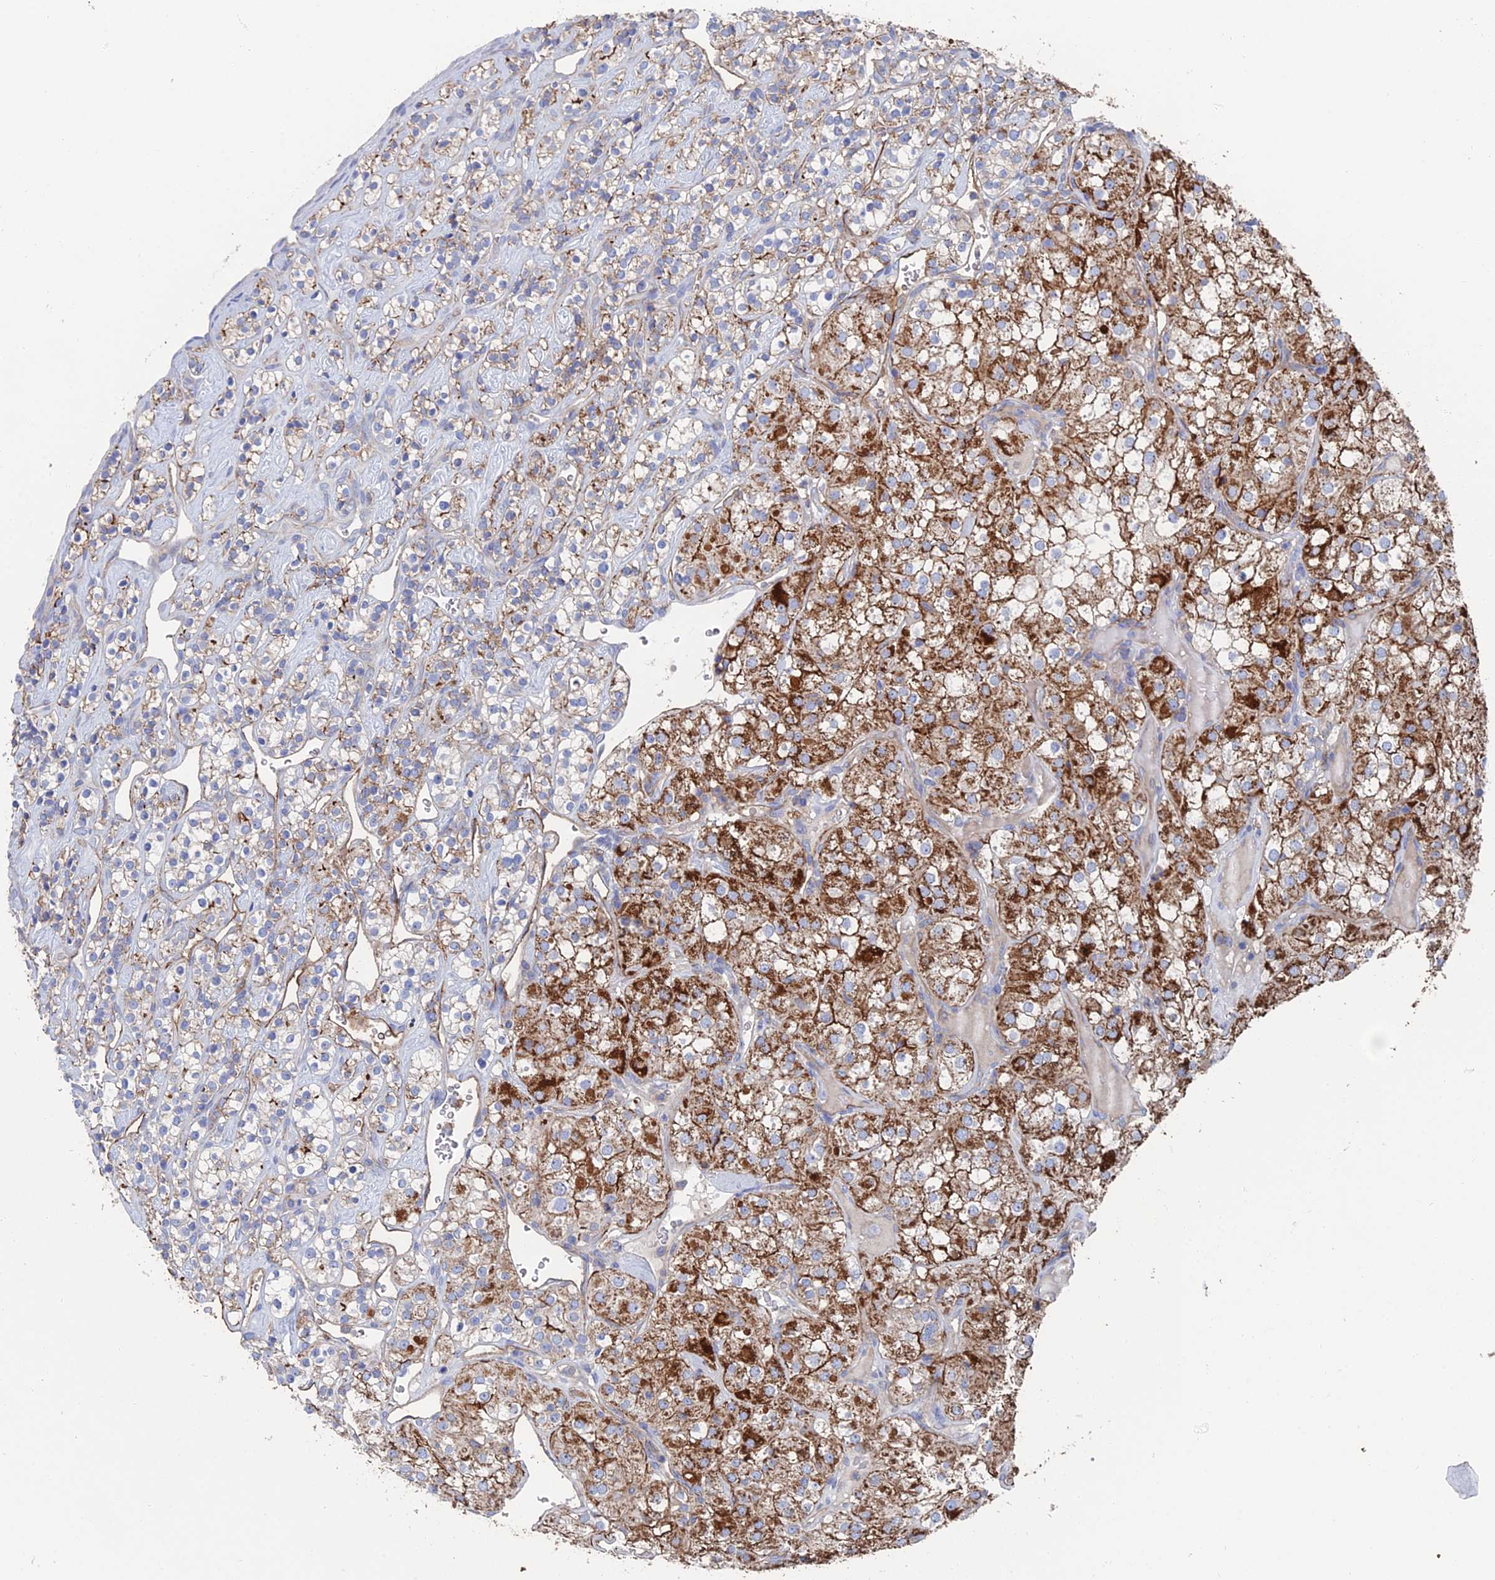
{"staining": {"intensity": "moderate", "quantity": "25%-75%", "location": "cytoplasmic/membranous"}, "tissue": "renal cancer", "cell_type": "Tumor cells", "image_type": "cancer", "snomed": [{"axis": "morphology", "description": "Adenocarcinoma, NOS"}, {"axis": "topography", "description": "Kidney"}], "caption": "Tumor cells demonstrate moderate cytoplasmic/membranous positivity in about 25%-75% of cells in renal cancer (adenocarcinoma).", "gene": "SNX11", "patient": {"sex": "male", "age": 77}}